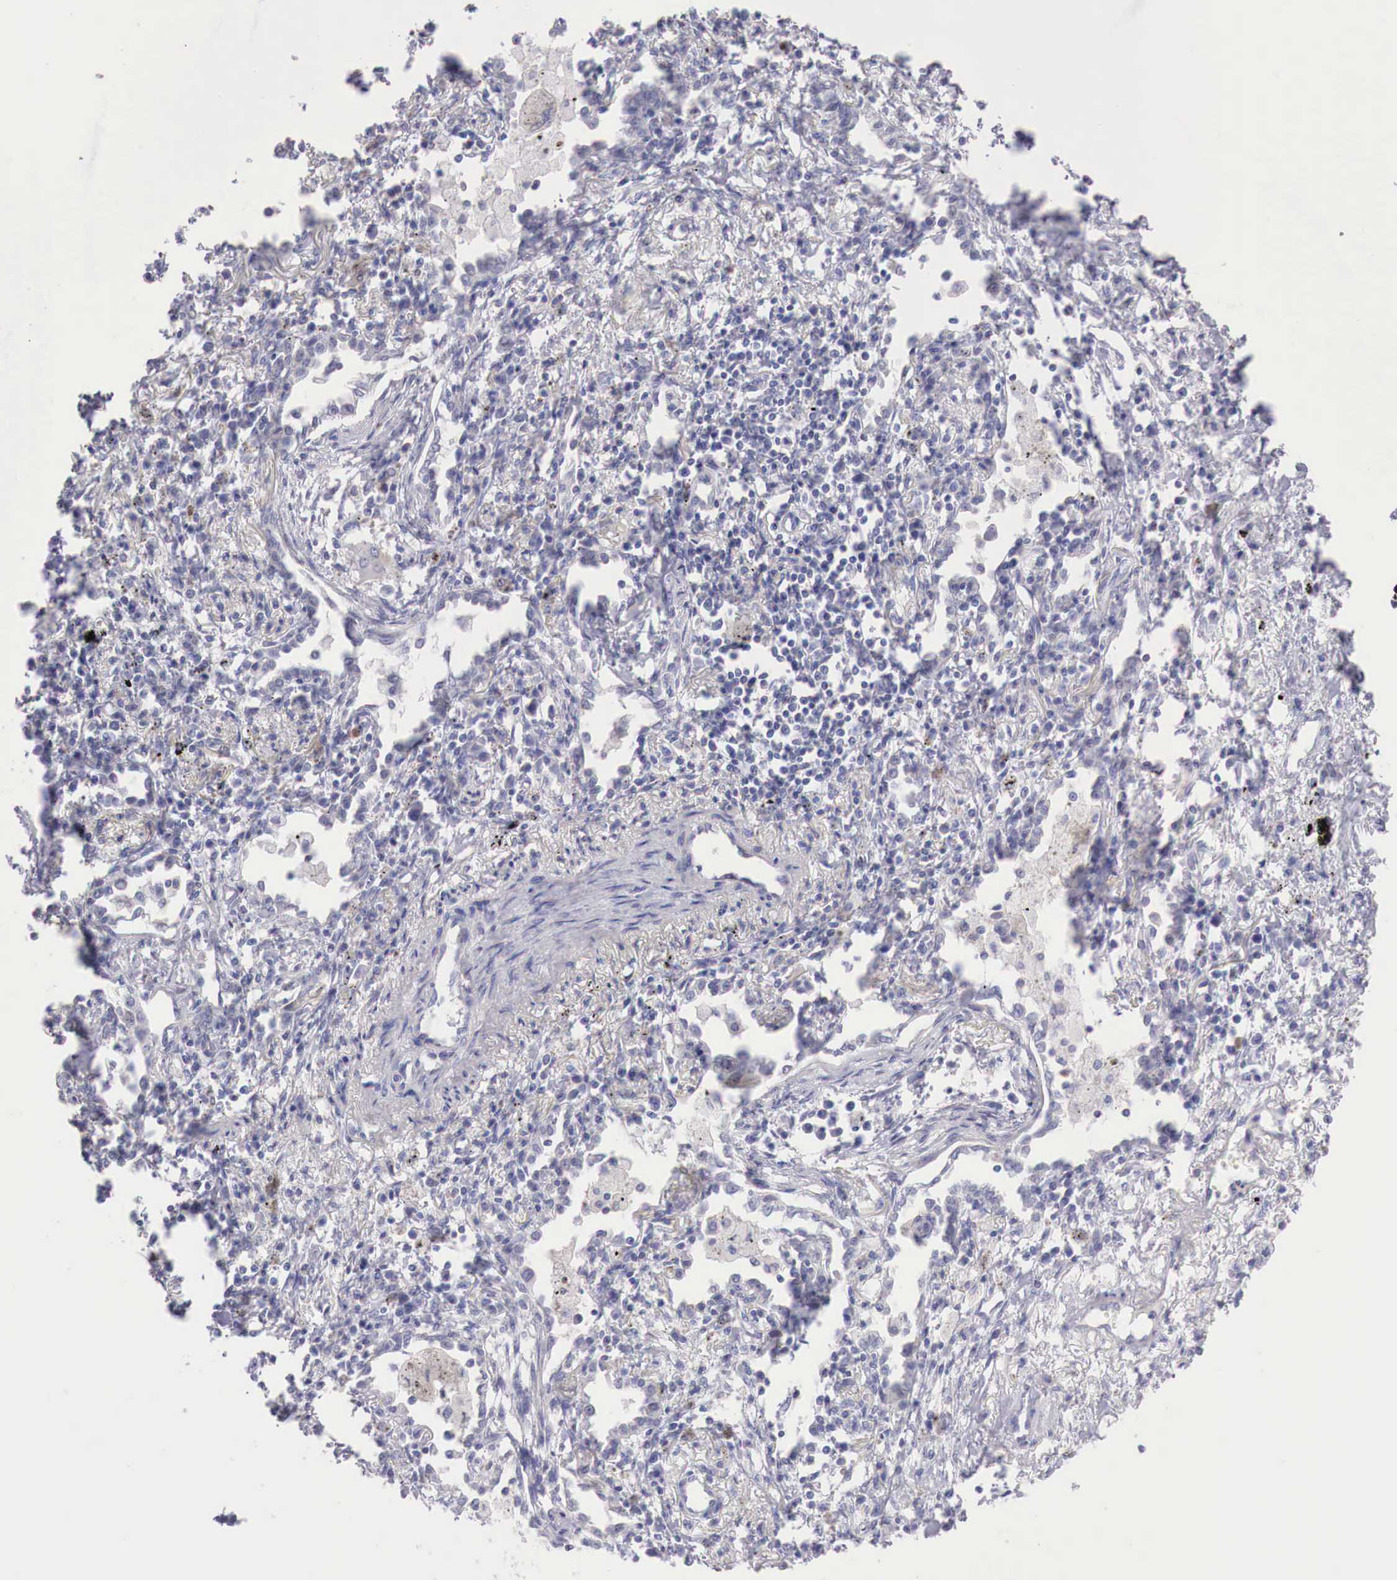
{"staining": {"intensity": "negative", "quantity": "none", "location": "none"}, "tissue": "lung cancer", "cell_type": "Tumor cells", "image_type": "cancer", "snomed": [{"axis": "morphology", "description": "Adenocarcinoma, NOS"}, {"axis": "topography", "description": "Lung"}], "caption": "A micrograph of lung cancer (adenocarcinoma) stained for a protein exhibits no brown staining in tumor cells.", "gene": "TRIM13", "patient": {"sex": "male", "age": 60}}